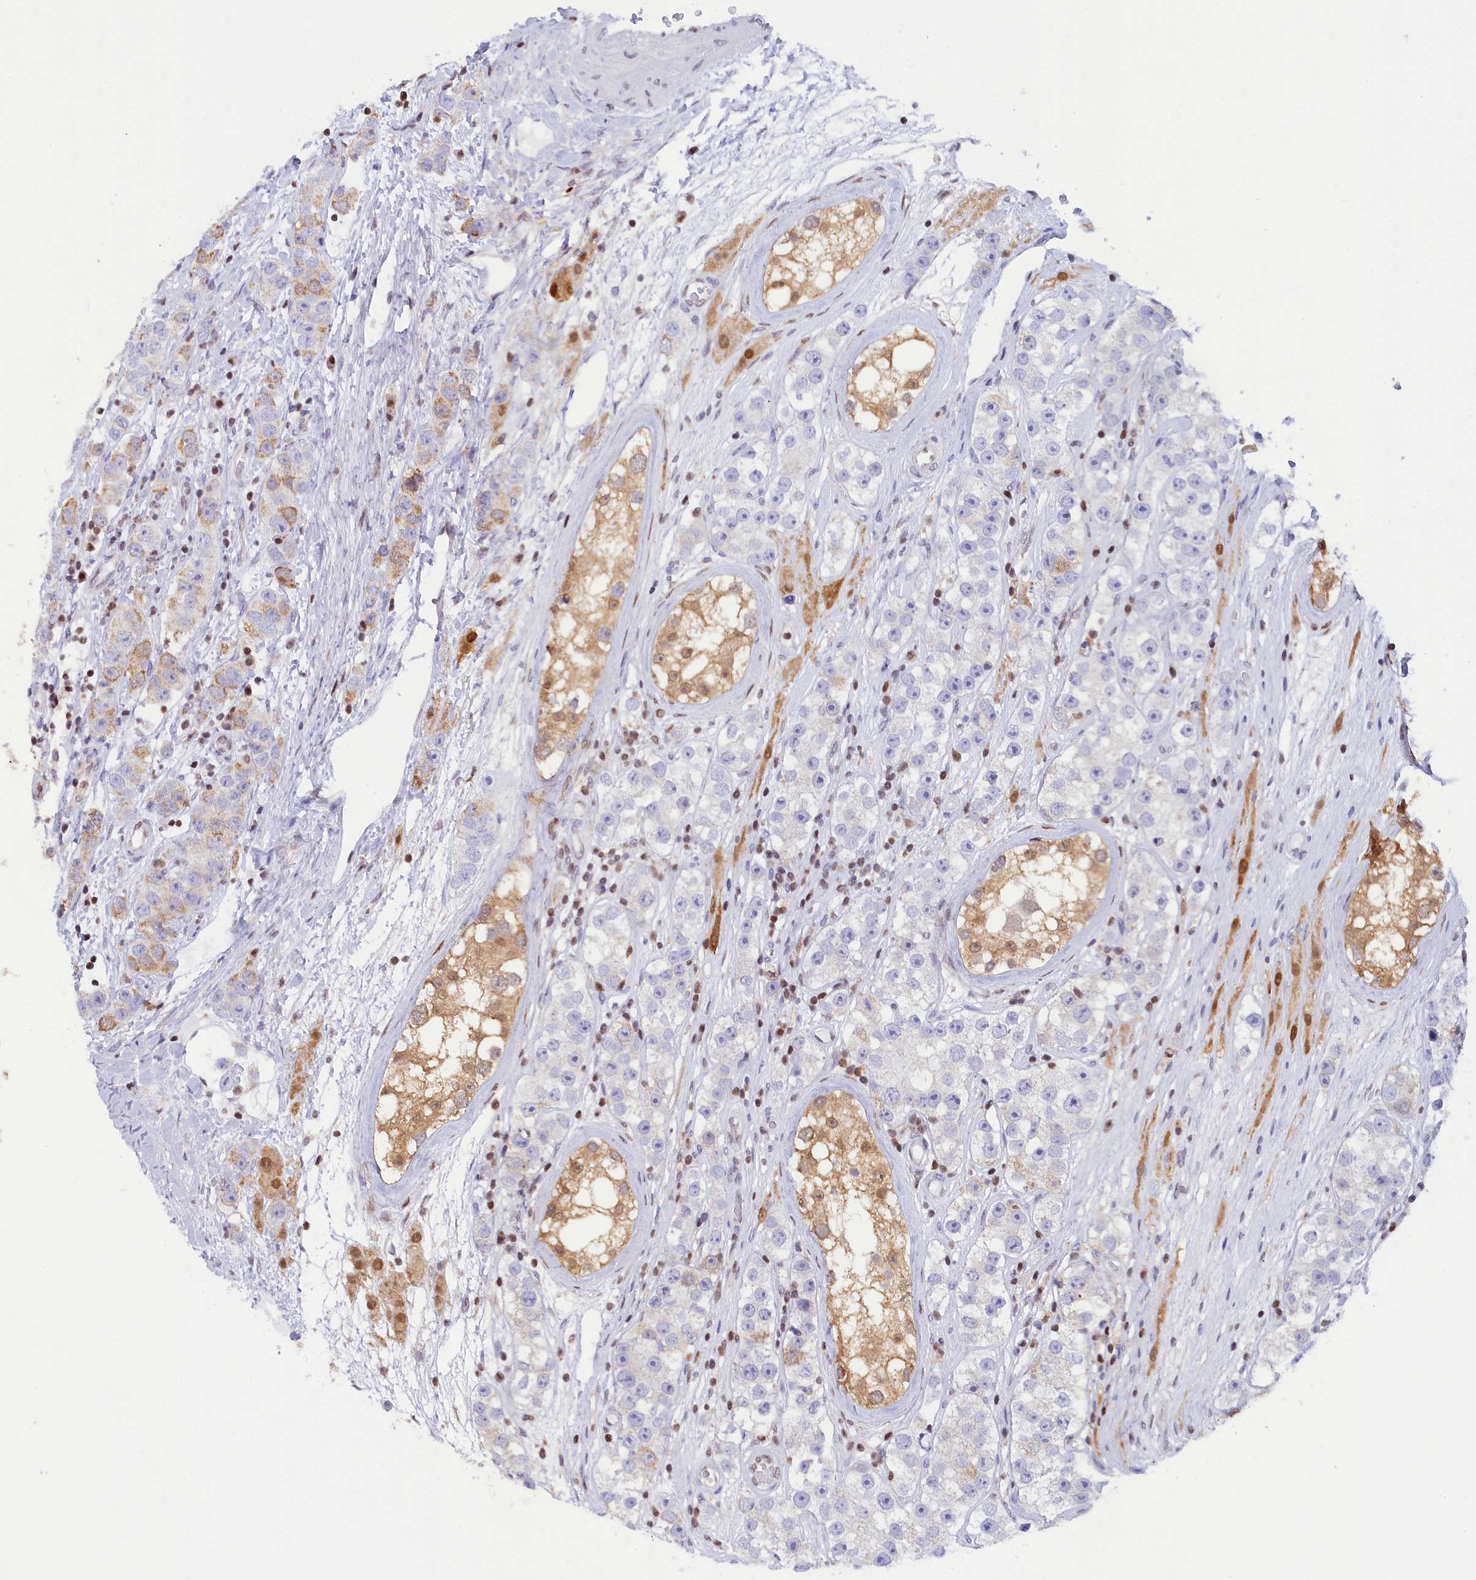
{"staining": {"intensity": "moderate", "quantity": "<25%", "location": "cytoplasmic/membranous"}, "tissue": "testis cancer", "cell_type": "Tumor cells", "image_type": "cancer", "snomed": [{"axis": "morphology", "description": "Seminoma, NOS"}, {"axis": "topography", "description": "Testis"}], "caption": "Immunohistochemistry (IHC) staining of testis cancer, which shows low levels of moderate cytoplasmic/membranous staining in approximately <25% of tumor cells indicating moderate cytoplasmic/membranous protein staining. The staining was performed using DAB (3,3'-diaminobenzidine) (brown) for protein detection and nuclei were counterstained in hematoxylin (blue).", "gene": "IZUMO2", "patient": {"sex": "male", "age": 28}}